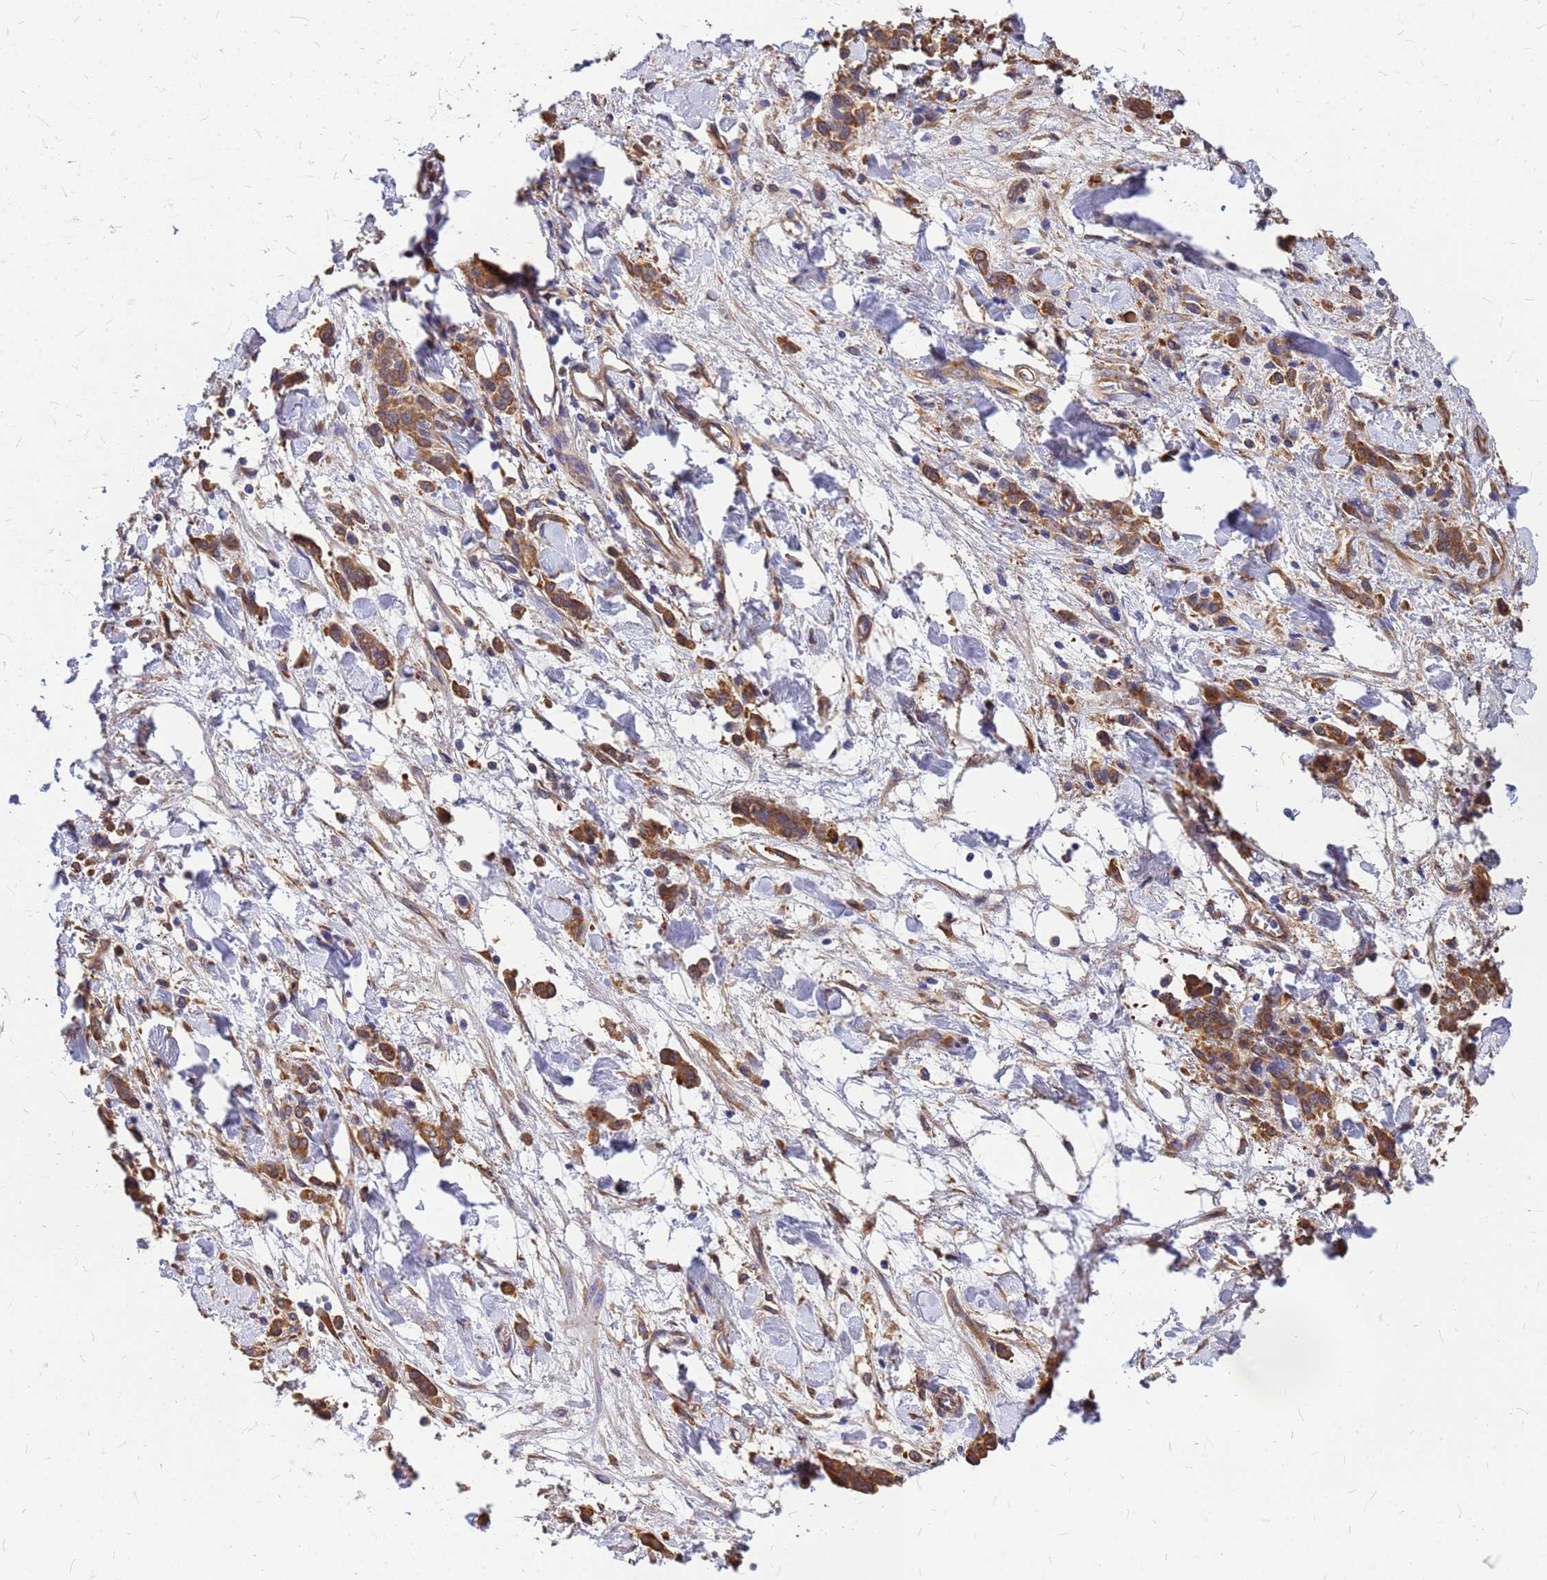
{"staining": {"intensity": "moderate", "quantity": ">75%", "location": "cytoplasmic/membranous"}, "tissue": "stomach cancer", "cell_type": "Tumor cells", "image_type": "cancer", "snomed": [{"axis": "morphology", "description": "Normal tissue, NOS"}, {"axis": "morphology", "description": "Adenocarcinoma, NOS"}, {"axis": "topography", "description": "Stomach"}], "caption": "Adenocarcinoma (stomach) was stained to show a protein in brown. There is medium levels of moderate cytoplasmic/membranous staining in about >75% of tumor cells.", "gene": "GID4", "patient": {"sex": "male", "age": 82}}